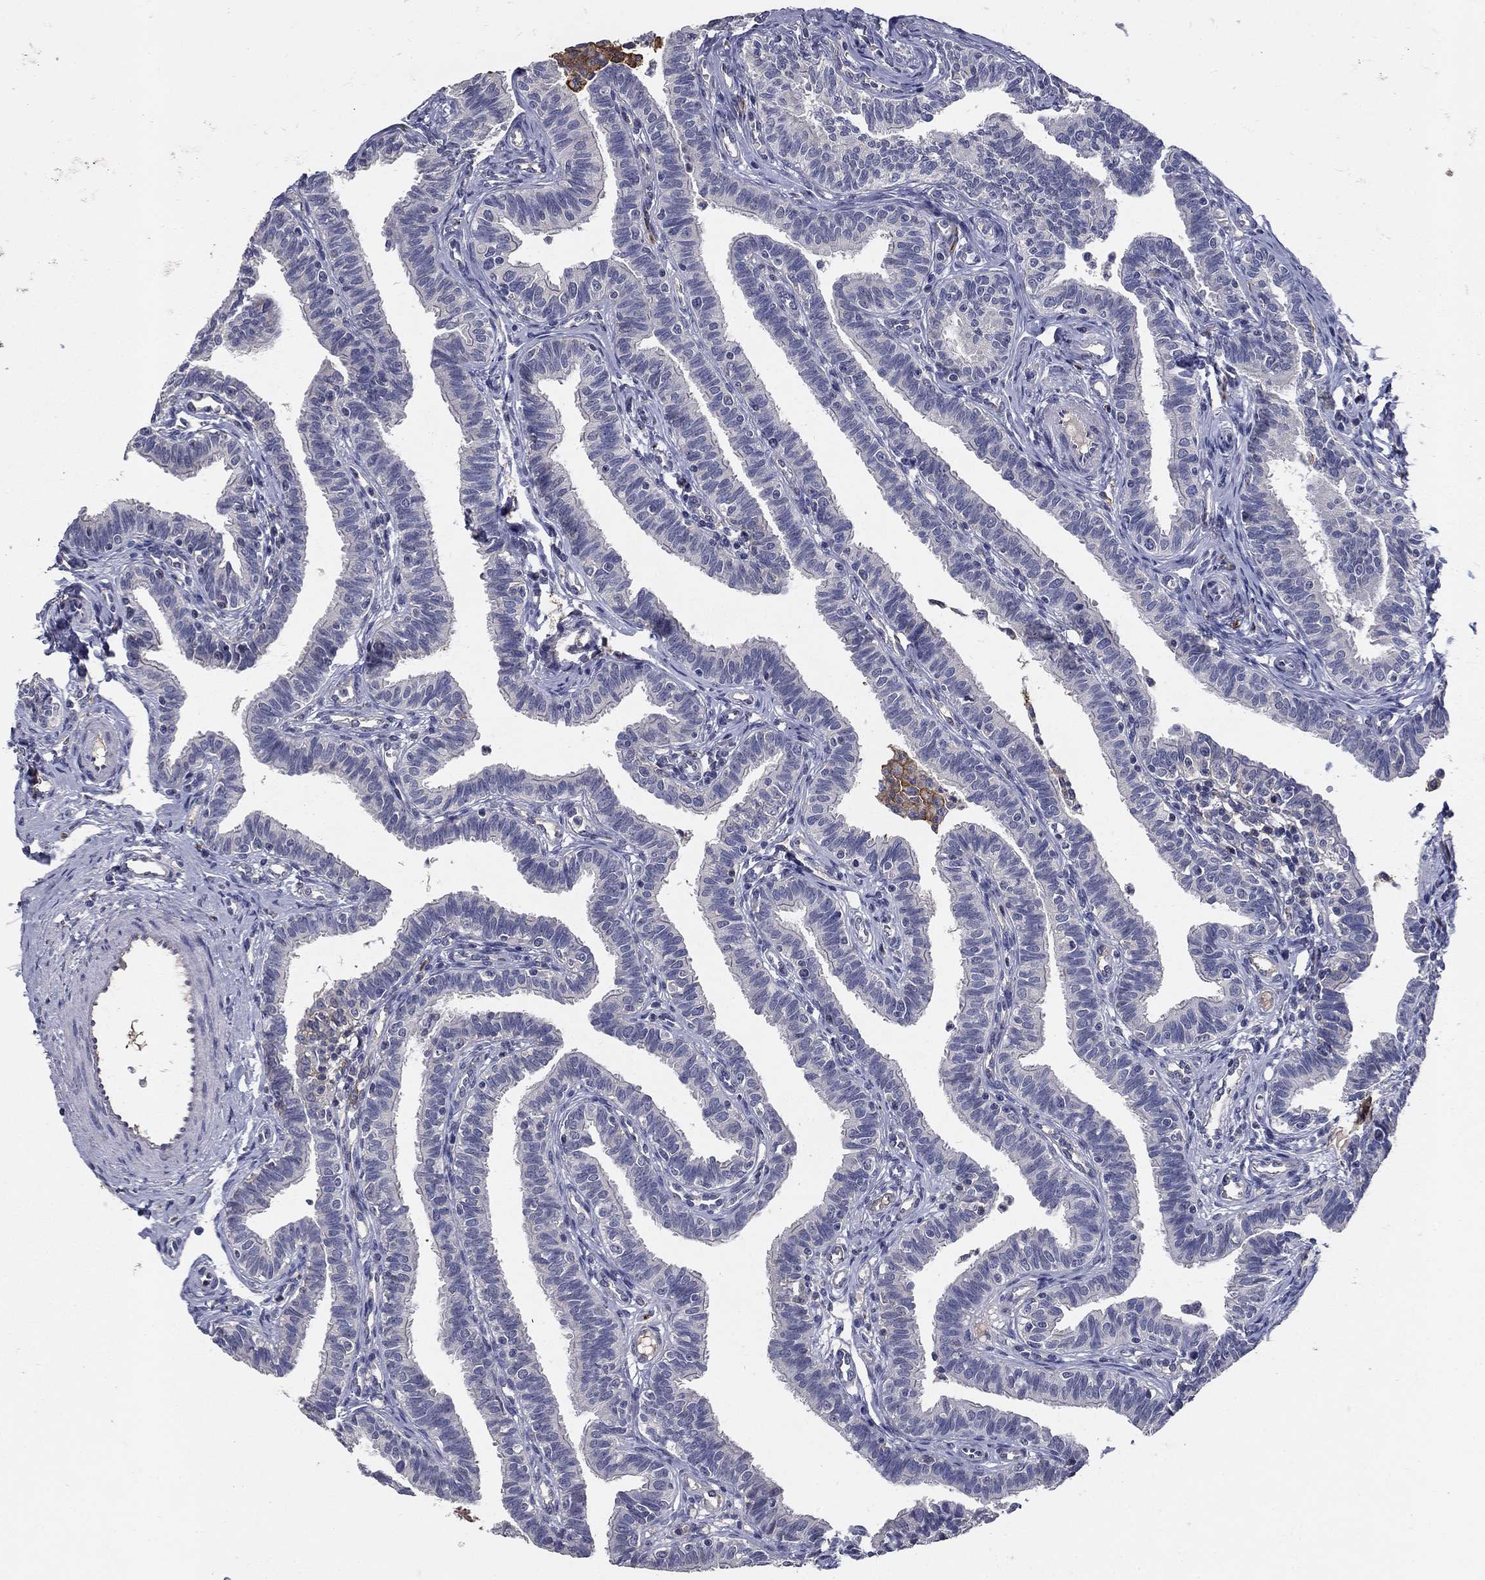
{"staining": {"intensity": "negative", "quantity": "none", "location": "none"}, "tissue": "fallopian tube", "cell_type": "Glandular cells", "image_type": "normal", "snomed": [{"axis": "morphology", "description": "Normal tissue, NOS"}, {"axis": "topography", "description": "Fallopian tube"}], "caption": "Glandular cells are negative for protein expression in unremarkable human fallopian tube. (Brightfield microscopy of DAB IHC at high magnification).", "gene": "CD274", "patient": {"sex": "female", "age": 36}}